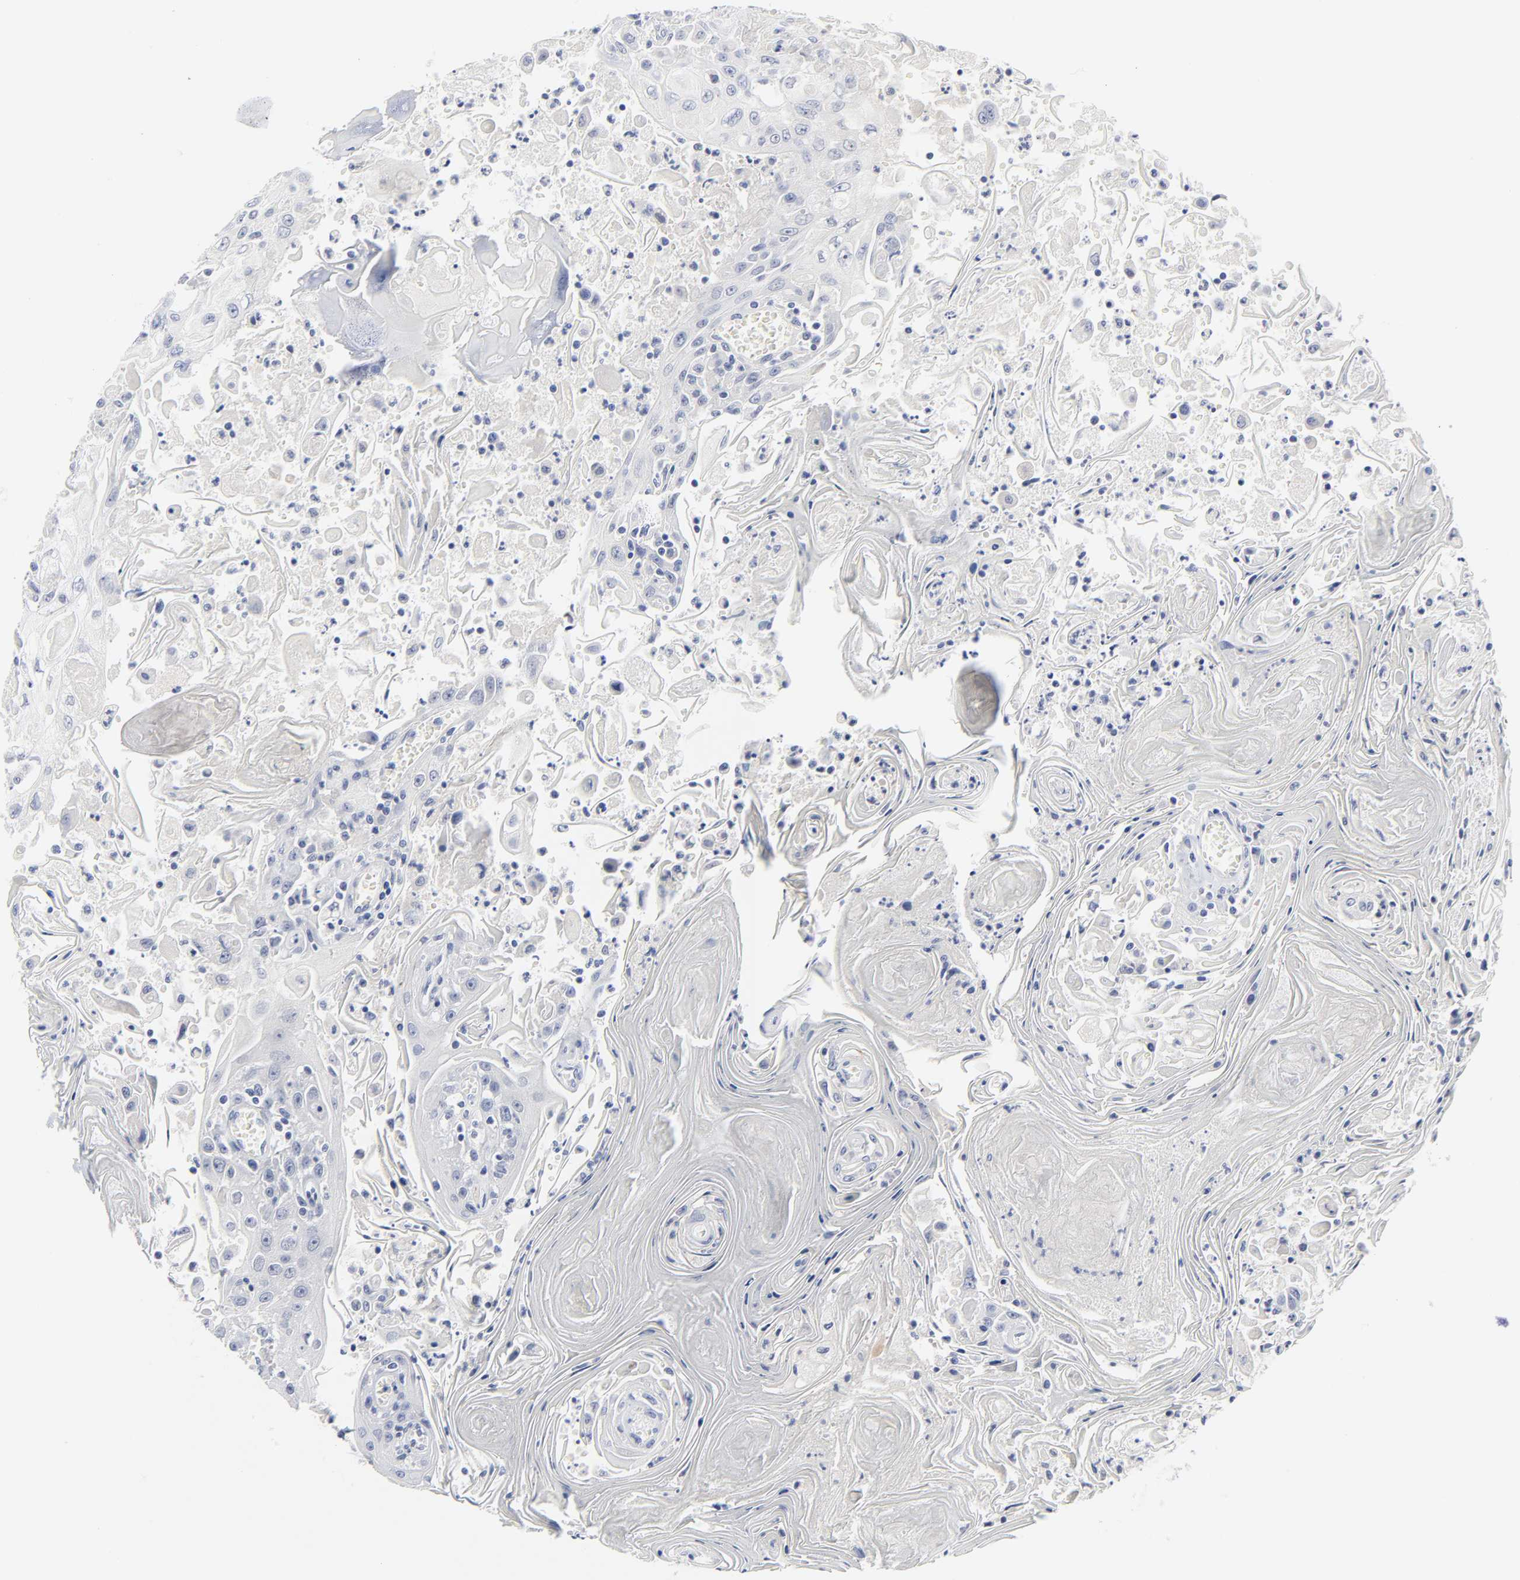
{"staining": {"intensity": "negative", "quantity": "none", "location": "none"}, "tissue": "head and neck cancer", "cell_type": "Tumor cells", "image_type": "cancer", "snomed": [{"axis": "morphology", "description": "Squamous cell carcinoma, NOS"}, {"axis": "topography", "description": "Oral tissue"}, {"axis": "topography", "description": "Head-Neck"}], "caption": "Protein analysis of head and neck squamous cell carcinoma displays no significant expression in tumor cells. (DAB (3,3'-diaminobenzidine) immunohistochemistry (IHC), high magnification).", "gene": "CLEC4G", "patient": {"sex": "female", "age": 76}}